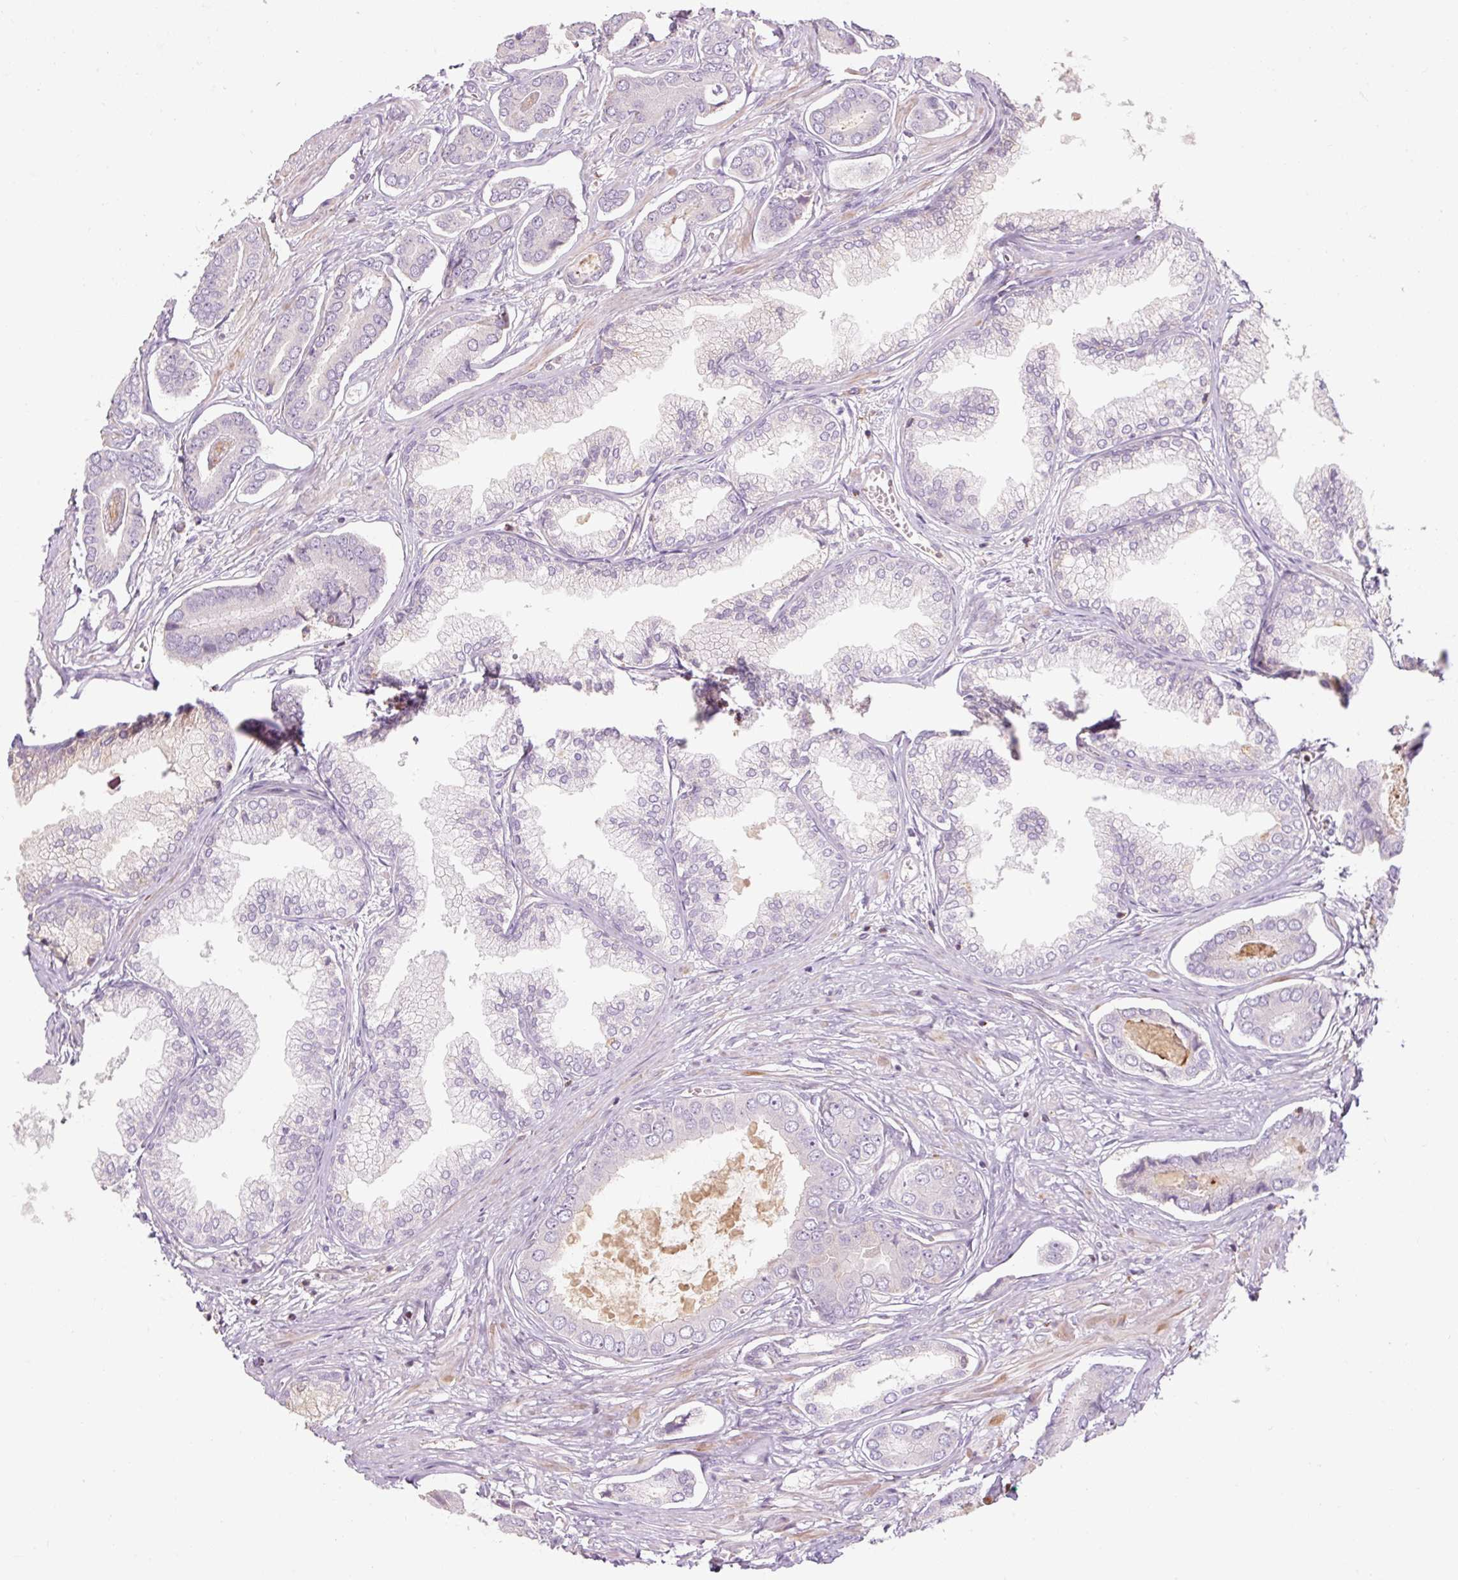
{"staining": {"intensity": "negative", "quantity": "none", "location": "none"}, "tissue": "prostate cancer", "cell_type": "Tumor cells", "image_type": "cancer", "snomed": [{"axis": "morphology", "description": "Adenocarcinoma, NOS"}, {"axis": "topography", "description": "Prostate and seminal vesicle, NOS"}], "caption": "Immunohistochemistry (IHC) photomicrograph of neoplastic tissue: prostate cancer (adenocarcinoma) stained with DAB shows no significant protein staining in tumor cells. Nuclei are stained in blue.", "gene": "TIGD2", "patient": {"sex": "male", "age": 76}}